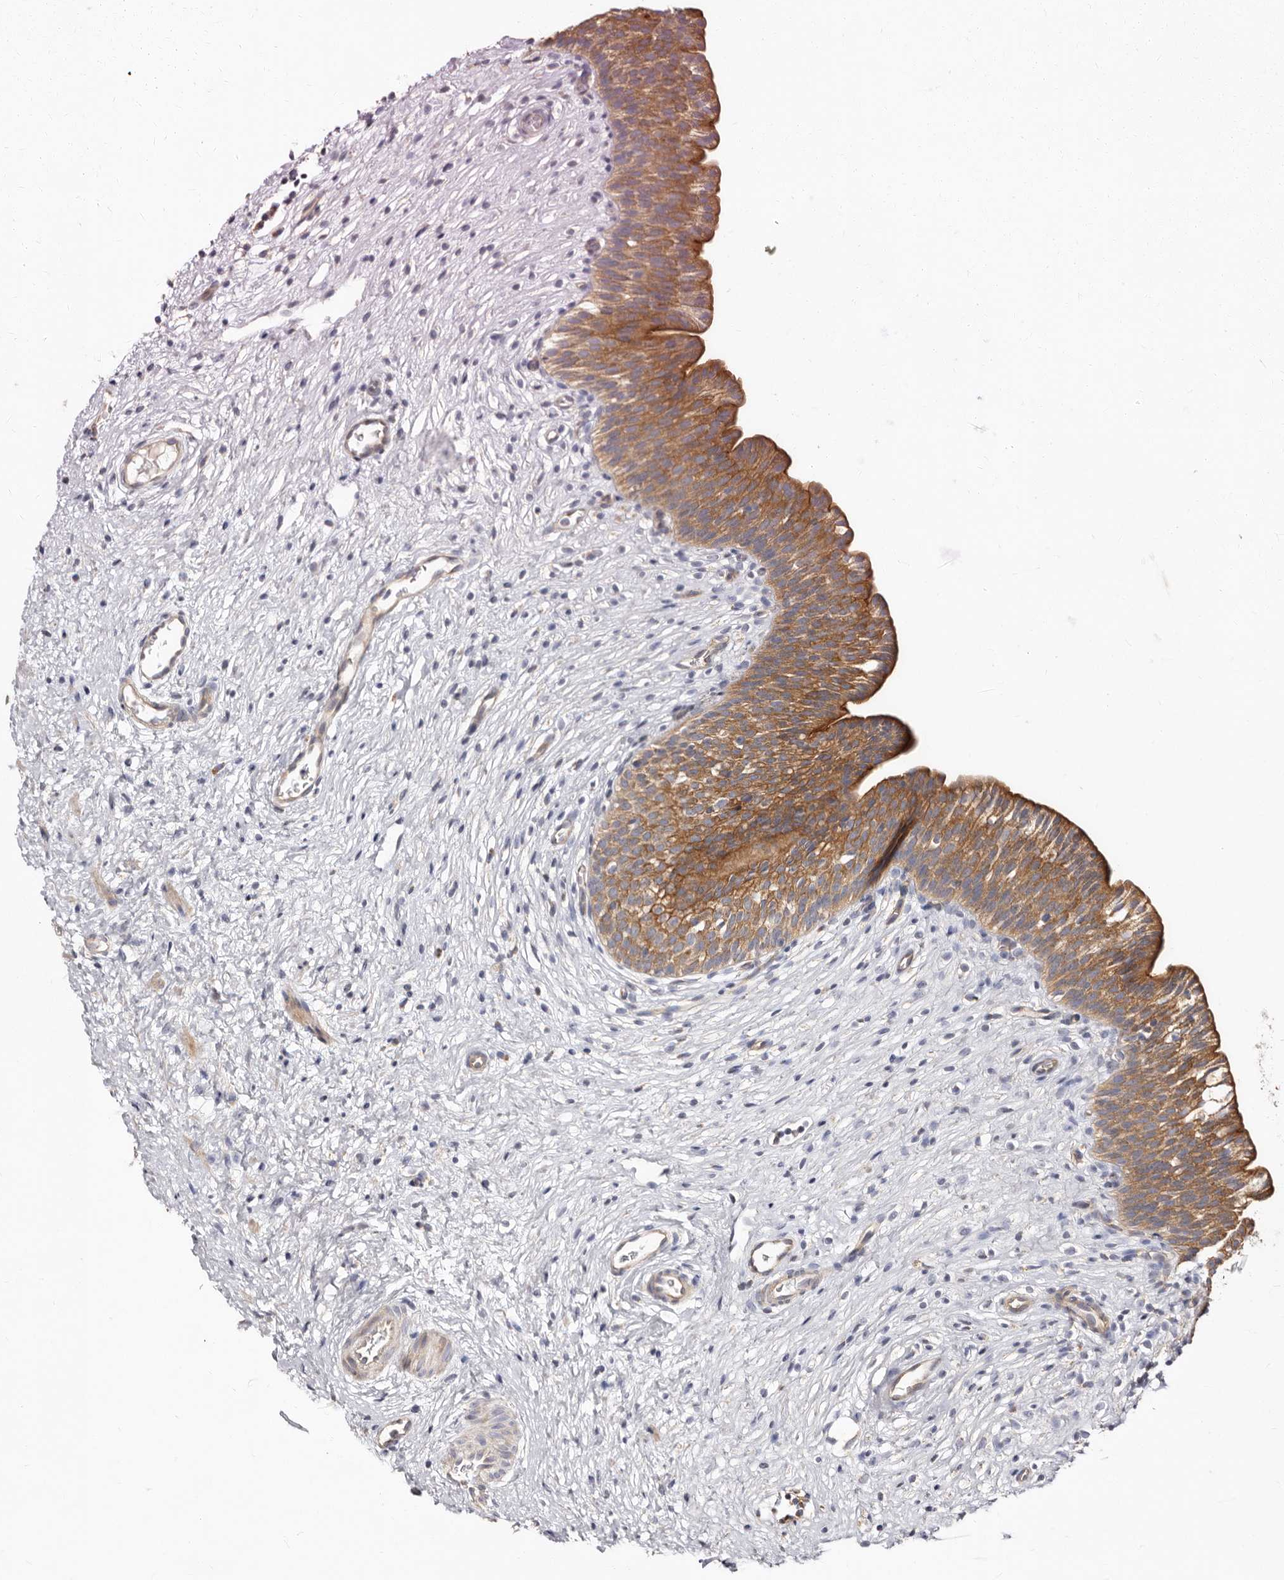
{"staining": {"intensity": "moderate", "quantity": ">75%", "location": "cytoplasmic/membranous"}, "tissue": "urinary bladder", "cell_type": "Urothelial cells", "image_type": "normal", "snomed": [{"axis": "morphology", "description": "Normal tissue, NOS"}, {"axis": "topography", "description": "Urinary bladder"}], "caption": "Normal urinary bladder demonstrates moderate cytoplasmic/membranous expression in about >75% of urothelial cells, visualized by immunohistochemistry.", "gene": "BAIAP2L1", "patient": {"sex": "male", "age": 1}}